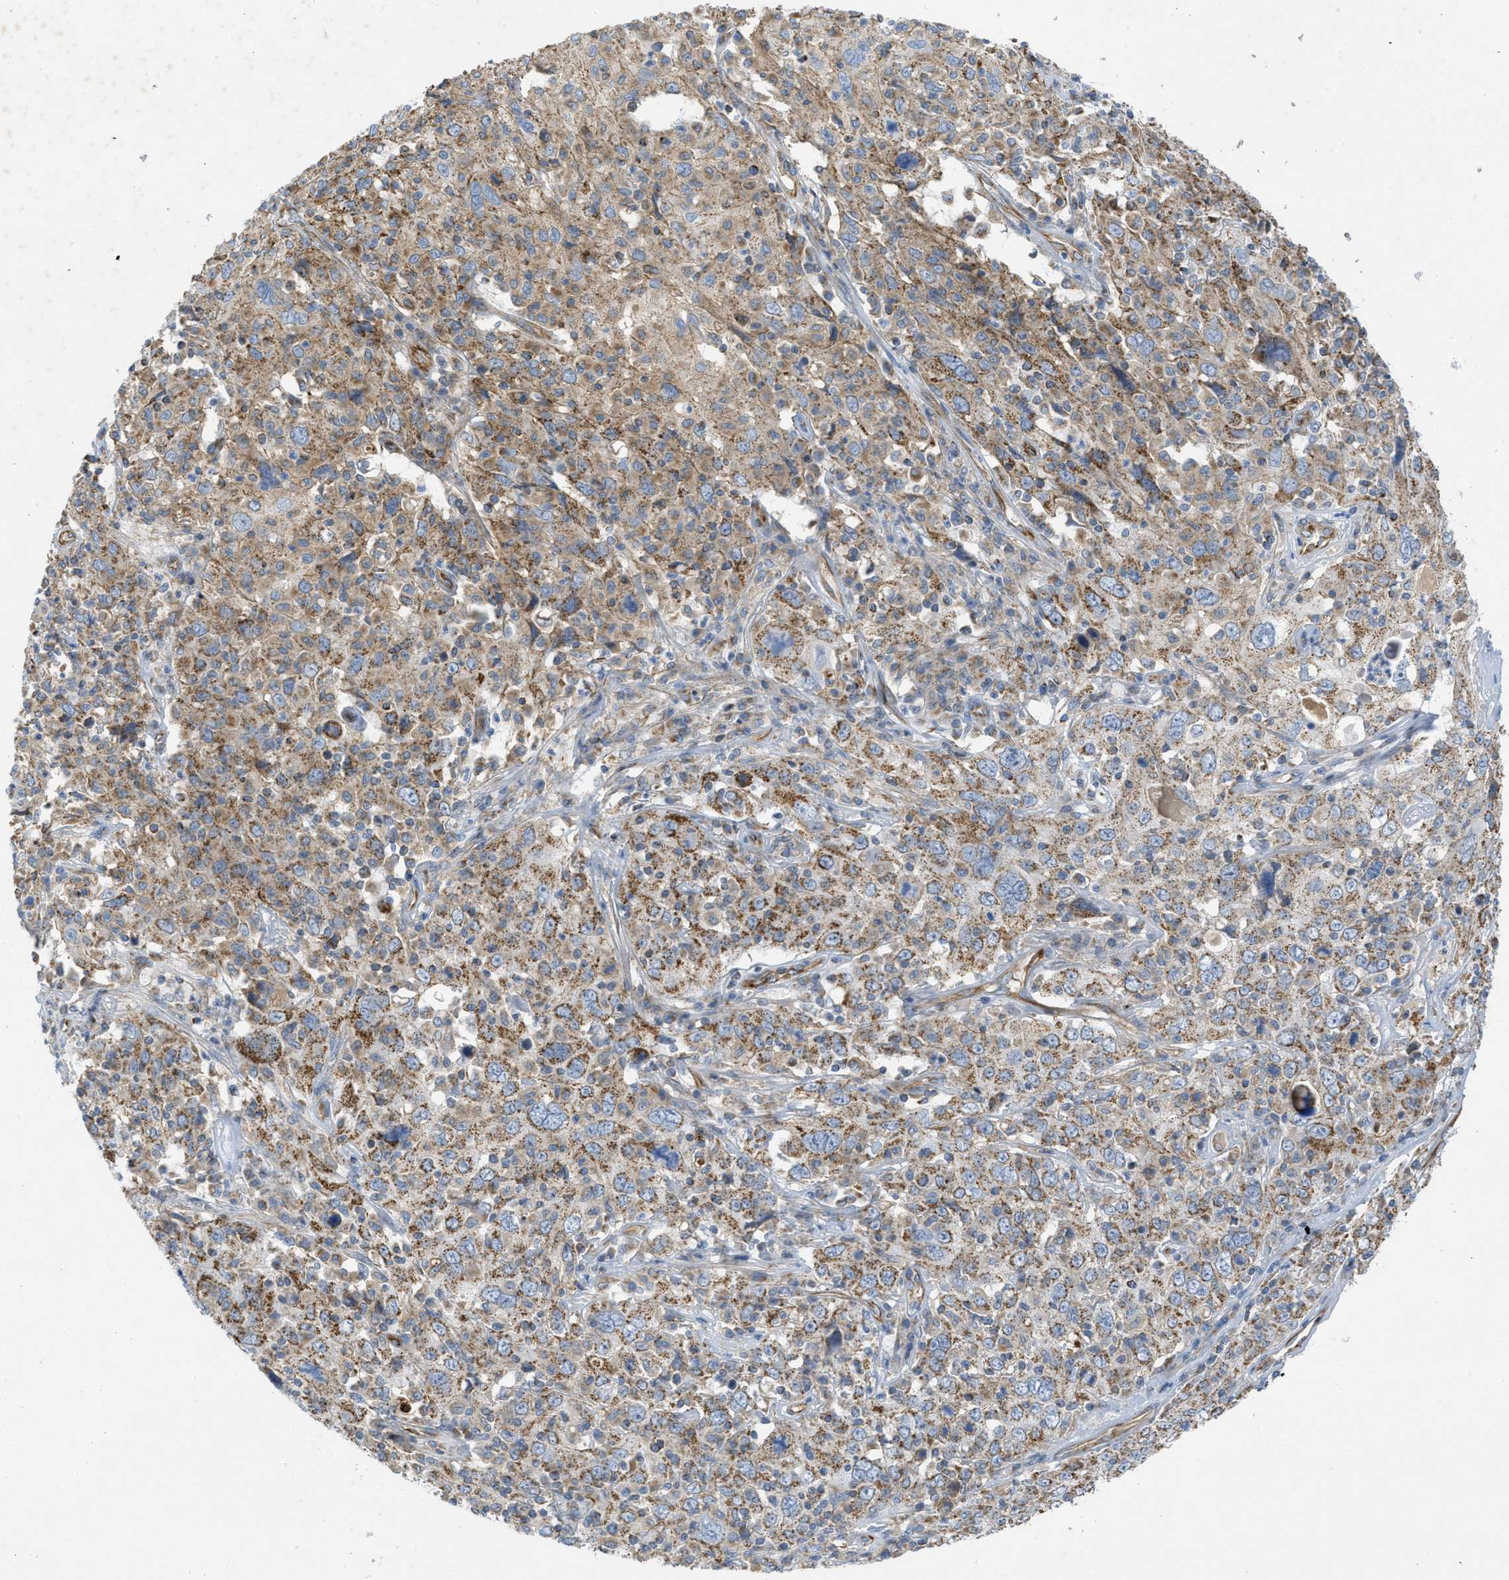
{"staining": {"intensity": "strong", "quantity": ">75%", "location": "cytoplasmic/membranous"}, "tissue": "cervical cancer", "cell_type": "Tumor cells", "image_type": "cancer", "snomed": [{"axis": "morphology", "description": "Squamous cell carcinoma, NOS"}, {"axis": "topography", "description": "Cervix"}], "caption": "Cervical squamous cell carcinoma tissue shows strong cytoplasmic/membranous staining in approximately >75% of tumor cells, visualized by immunohistochemistry. Using DAB (3,3'-diaminobenzidine) (brown) and hematoxylin (blue) stains, captured at high magnification using brightfield microscopy.", "gene": "BTN3A1", "patient": {"sex": "female", "age": 46}}